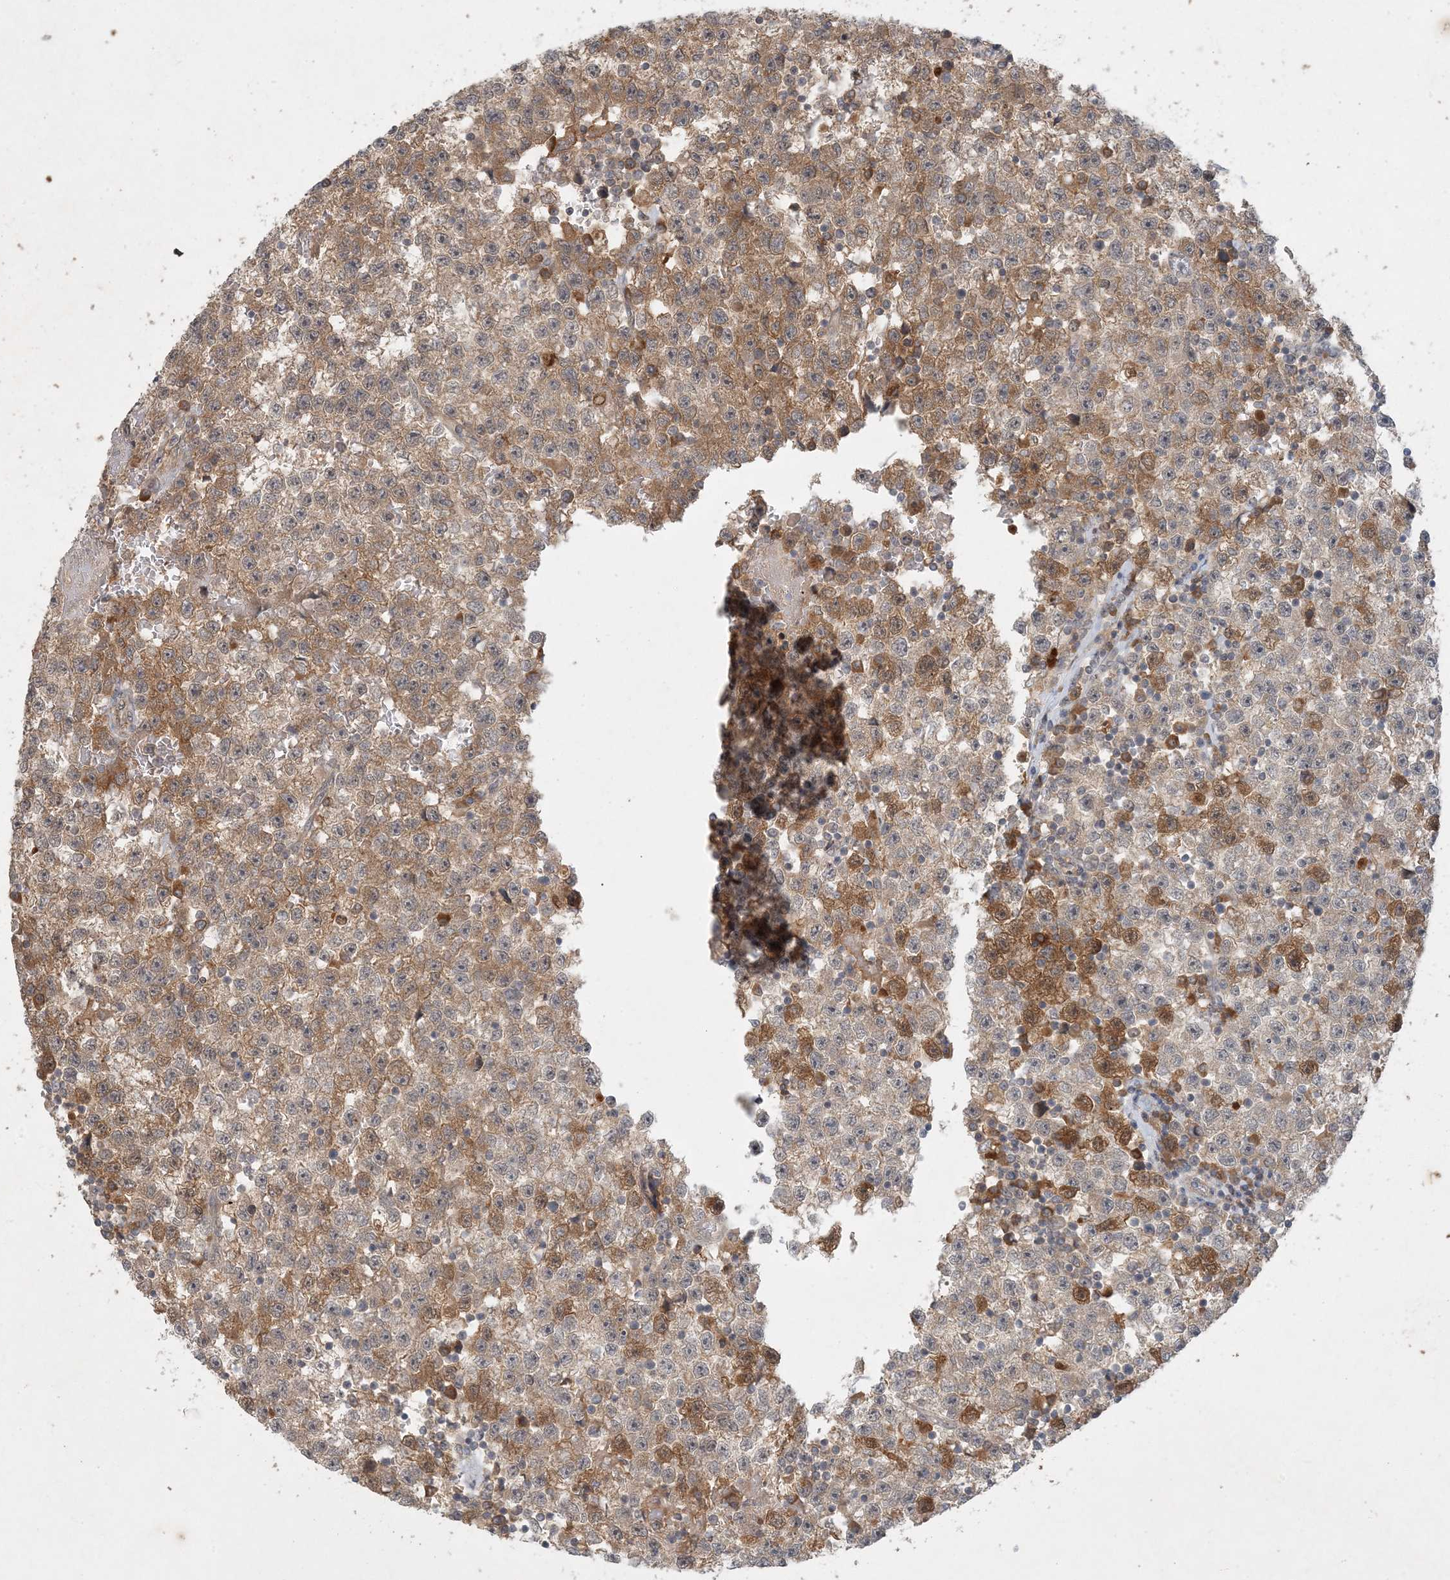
{"staining": {"intensity": "moderate", "quantity": "25%-75%", "location": "cytoplasmic/membranous"}, "tissue": "testis cancer", "cell_type": "Tumor cells", "image_type": "cancer", "snomed": [{"axis": "morphology", "description": "Seminoma, NOS"}, {"axis": "topography", "description": "Testis"}], "caption": "The micrograph shows a brown stain indicating the presence of a protein in the cytoplasmic/membranous of tumor cells in testis cancer.", "gene": "ZCCHC4", "patient": {"sex": "male", "age": 22}}